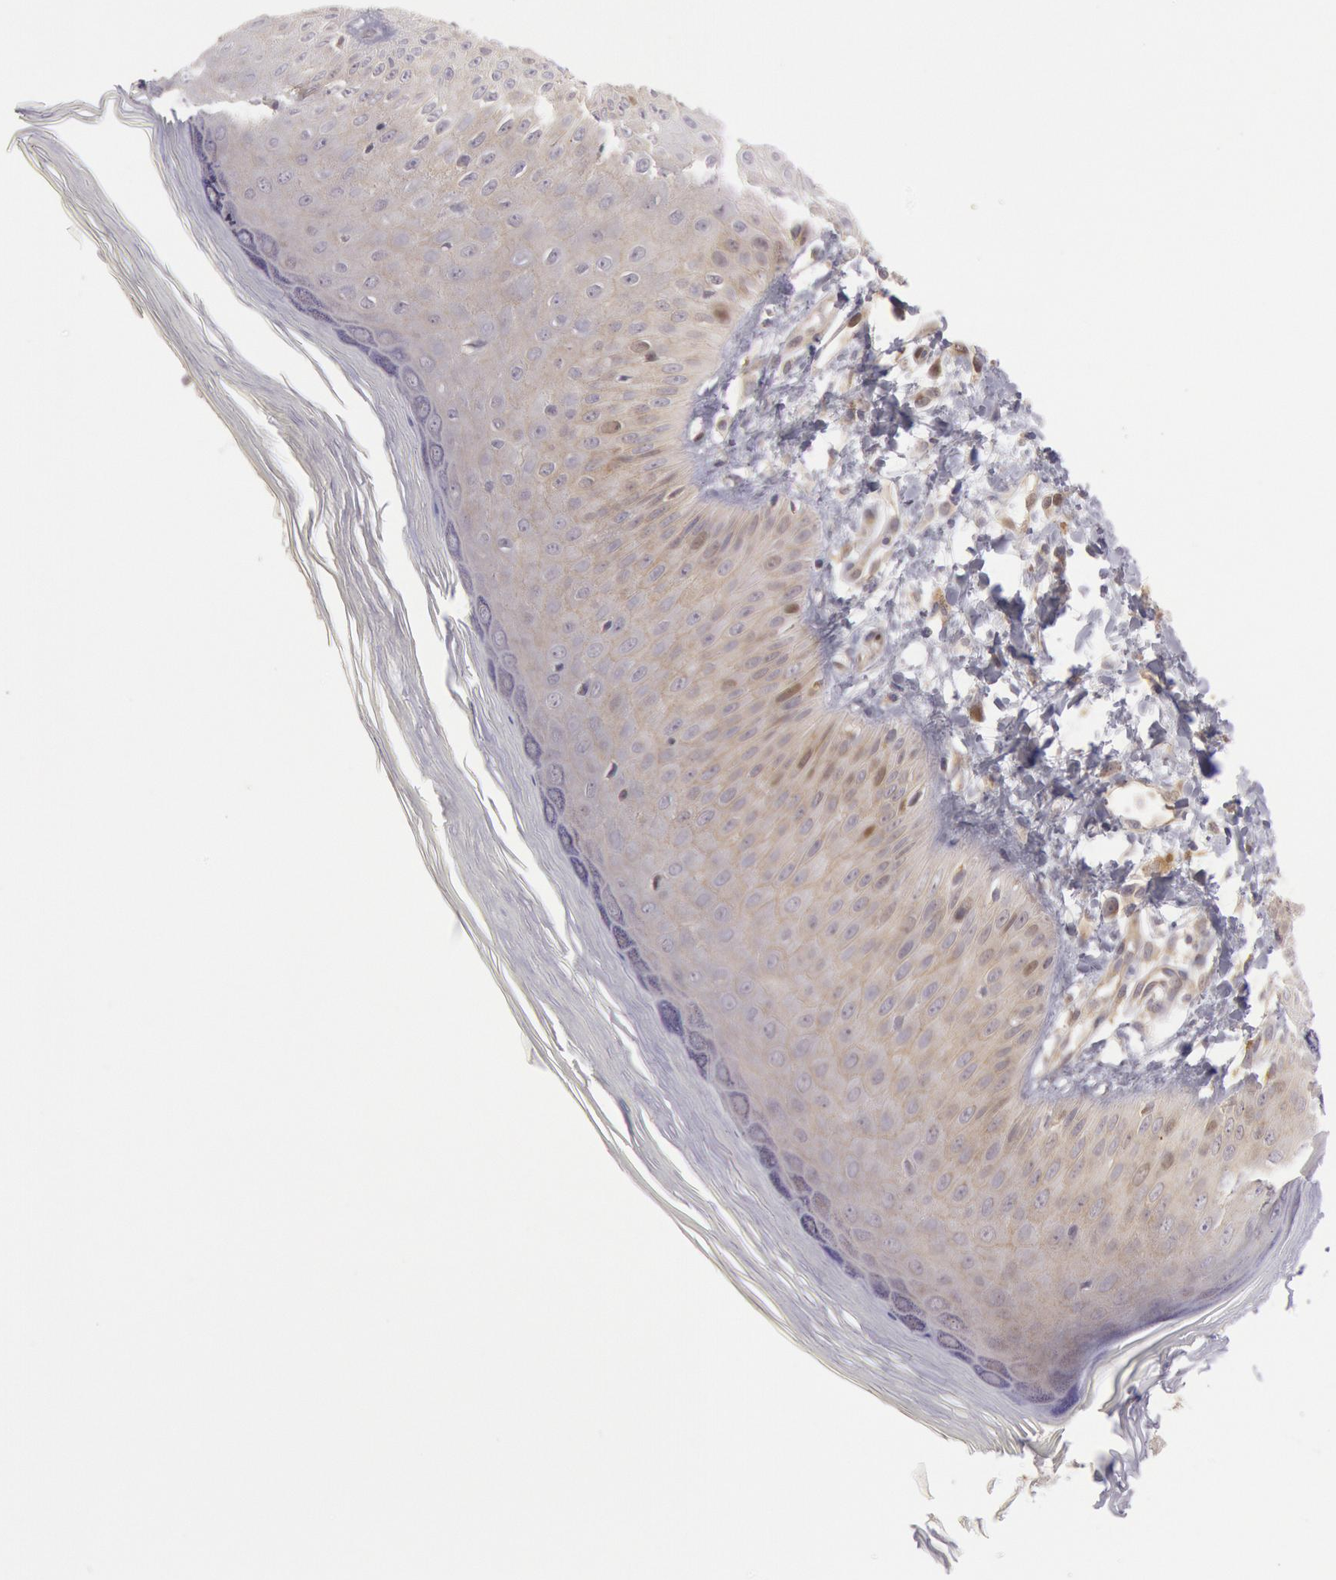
{"staining": {"intensity": "negative", "quantity": "none", "location": "none"}, "tissue": "skin", "cell_type": "Epidermal cells", "image_type": "normal", "snomed": [{"axis": "morphology", "description": "Normal tissue, NOS"}, {"axis": "morphology", "description": "Inflammation, NOS"}, {"axis": "topography", "description": "Soft tissue"}, {"axis": "topography", "description": "Anal"}], "caption": "Immunohistochemistry (IHC) micrograph of normal skin: skin stained with DAB (3,3'-diaminobenzidine) shows no significant protein positivity in epidermal cells. (Stains: DAB (3,3'-diaminobenzidine) IHC with hematoxylin counter stain, Microscopy: brightfield microscopy at high magnification).", "gene": "AMOTL1", "patient": {"sex": "female", "age": 15}}